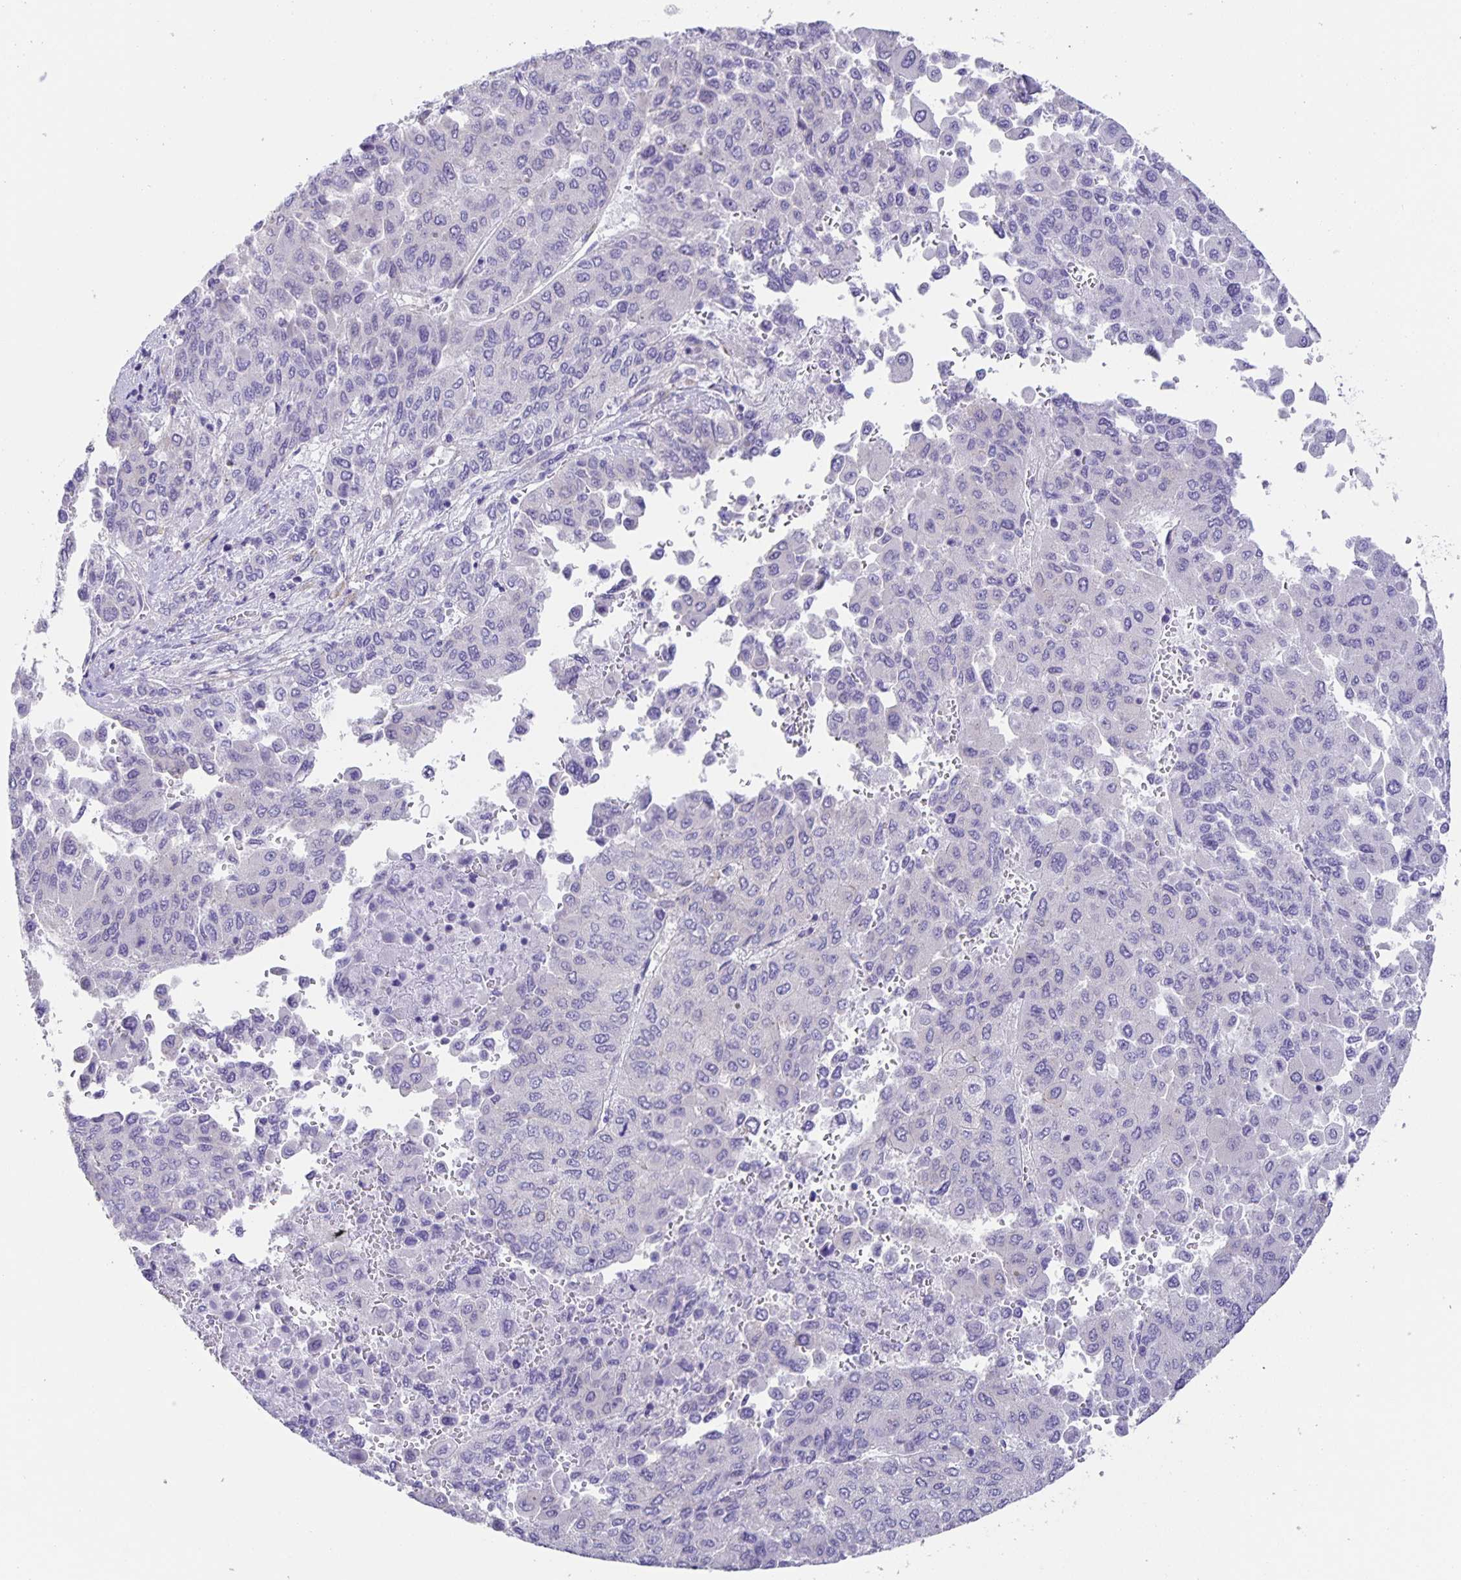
{"staining": {"intensity": "negative", "quantity": "none", "location": "none"}, "tissue": "liver cancer", "cell_type": "Tumor cells", "image_type": "cancer", "snomed": [{"axis": "morphology", "description": "Carcinoma, Hepatocellular, NOS"}, {"axis": "topography", "description": "Liver"}], "caption": "The image shows no staining of tumor cells in liver cancer.", "gene": "PRR36", "patient": {"sex": "female", "age": 41}}